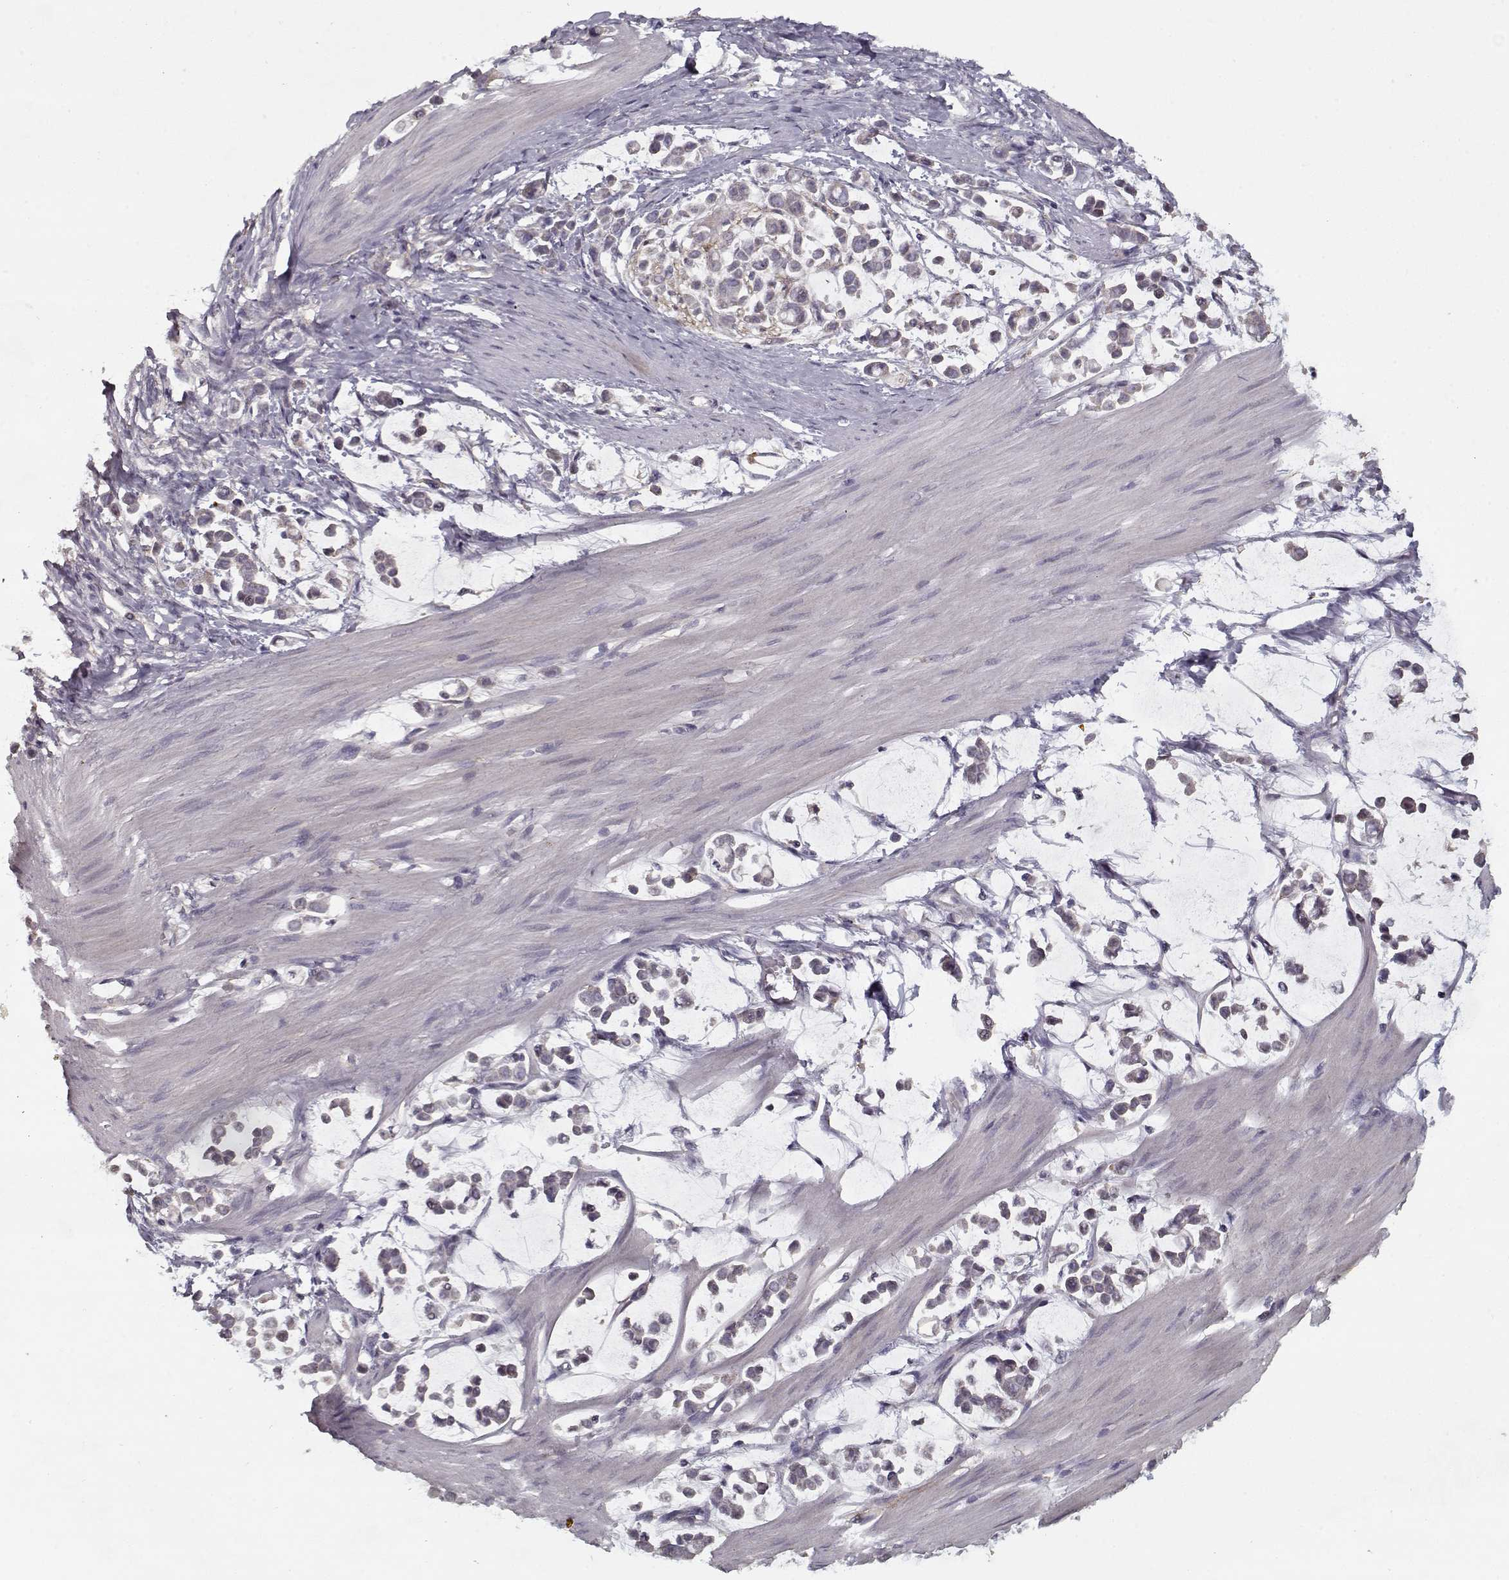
{"staining": {"intensity": "negative", "quantity": "none", "location": "none"}, "tissue": "stomach cancer", "cell_type": "Tumor cells", "image_type": "cancer", "snomed": [{"axis": "morphology", "description": "Adenocarcinoma, NOS"}, {"axis": "topography", "description": "Stomach"}], "caption": "Histopathology image shows no significant protein expression in tumor cells of stomach cancer.", "gene": "LAMA2", "patient": {"sex": "male", "age": 82}}